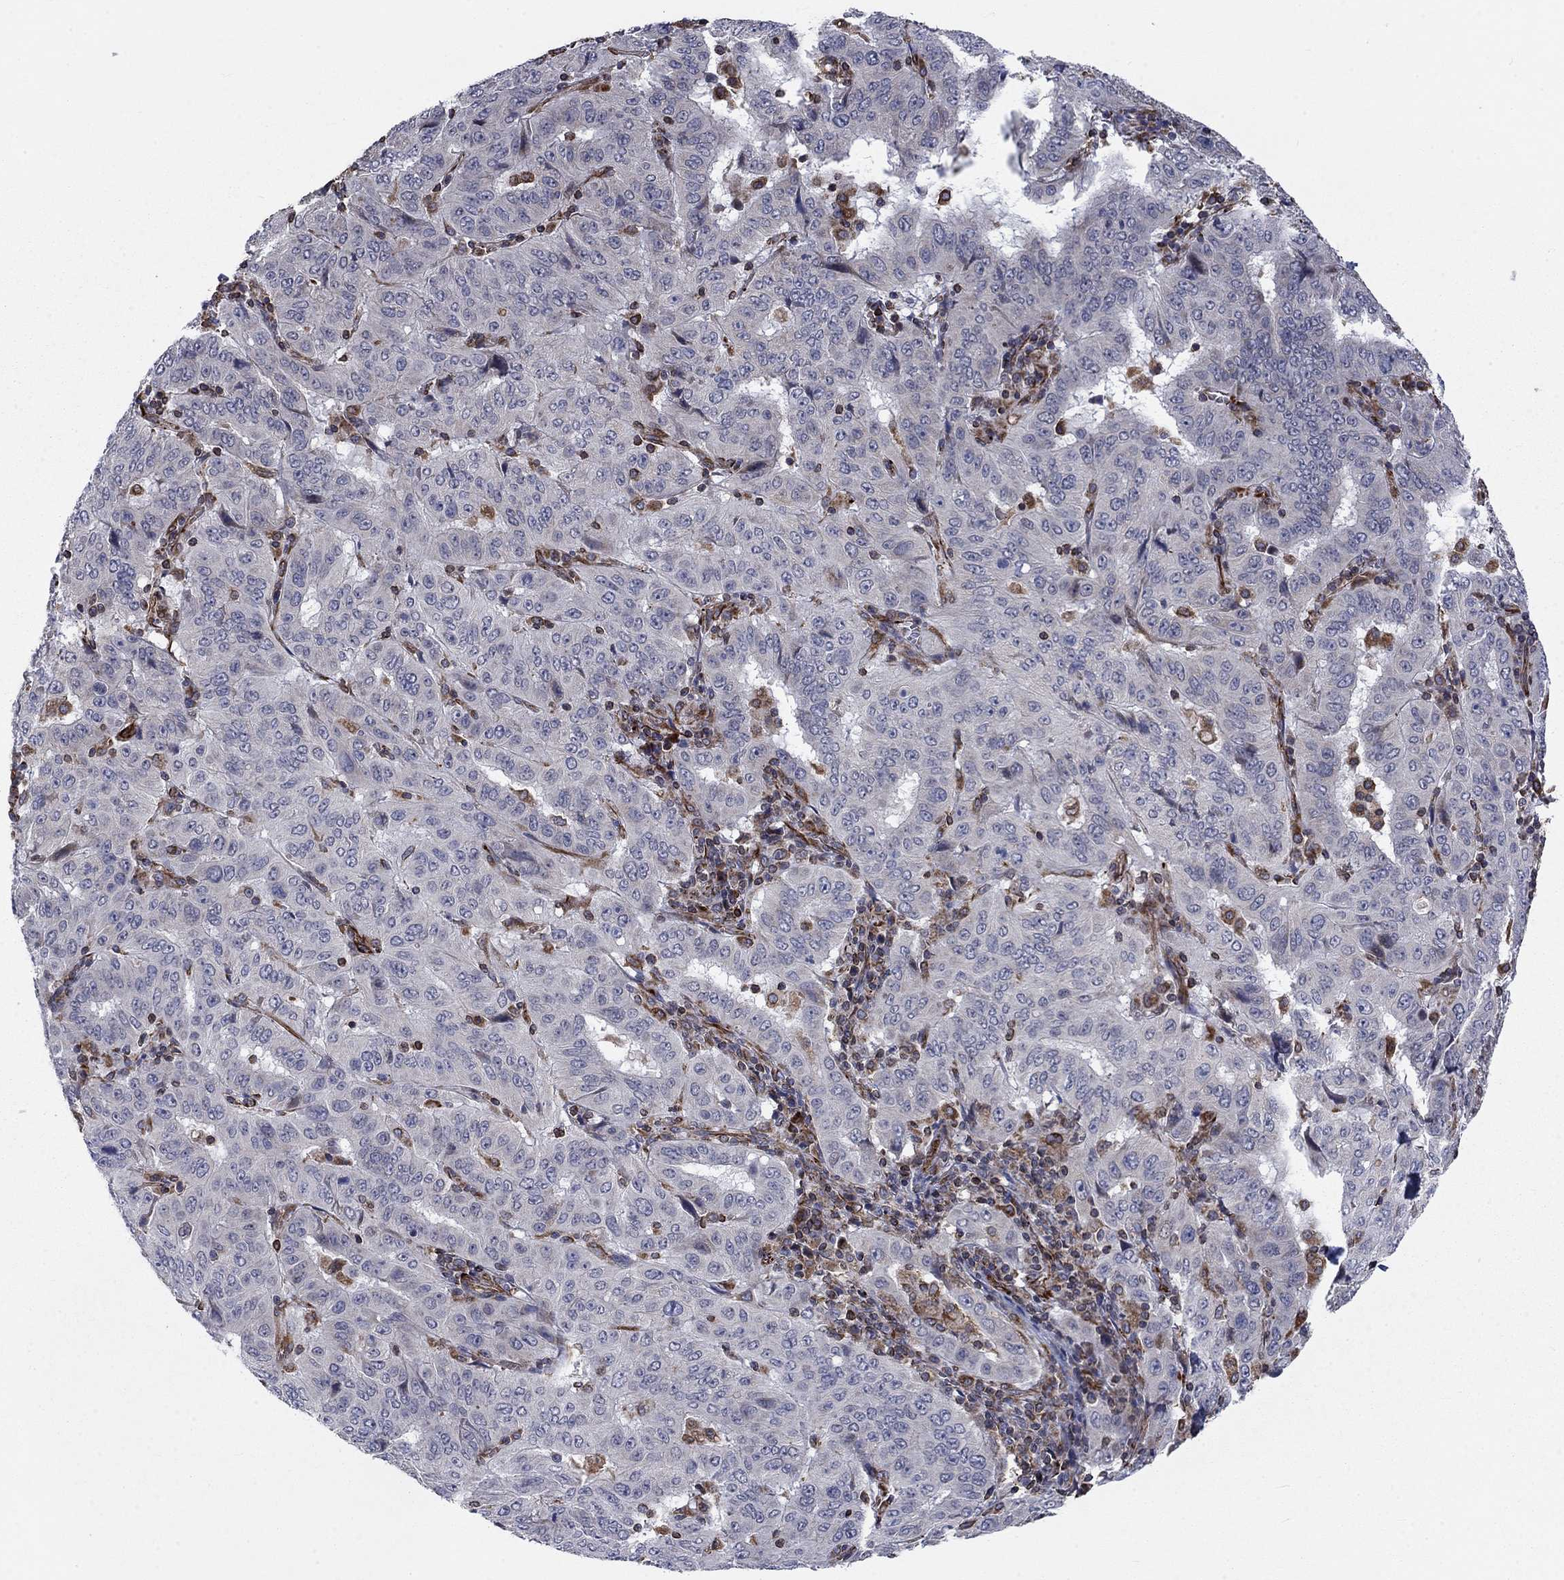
{"staining": {"intensity": "negative", "quantity": "none", "location": "none"}, "tissue": "pancreatic cancer", "cell_type": "Tumor cells", "image_type": "cancer", "snomed": [{"axis": "morphology", "description": "Adenocarcinoma, NOS"}, {"axis": "topography", "description": "Pancreas"}], "caption": "DAB (3,3'-diaminobenzidine) immunohistochemical staining of pancreatic cancer (adenocarcinoma) displays no significant staining in tumor cells.", "gene": "NDUFC1", "patient": {"sex": "male", "age": 63}}